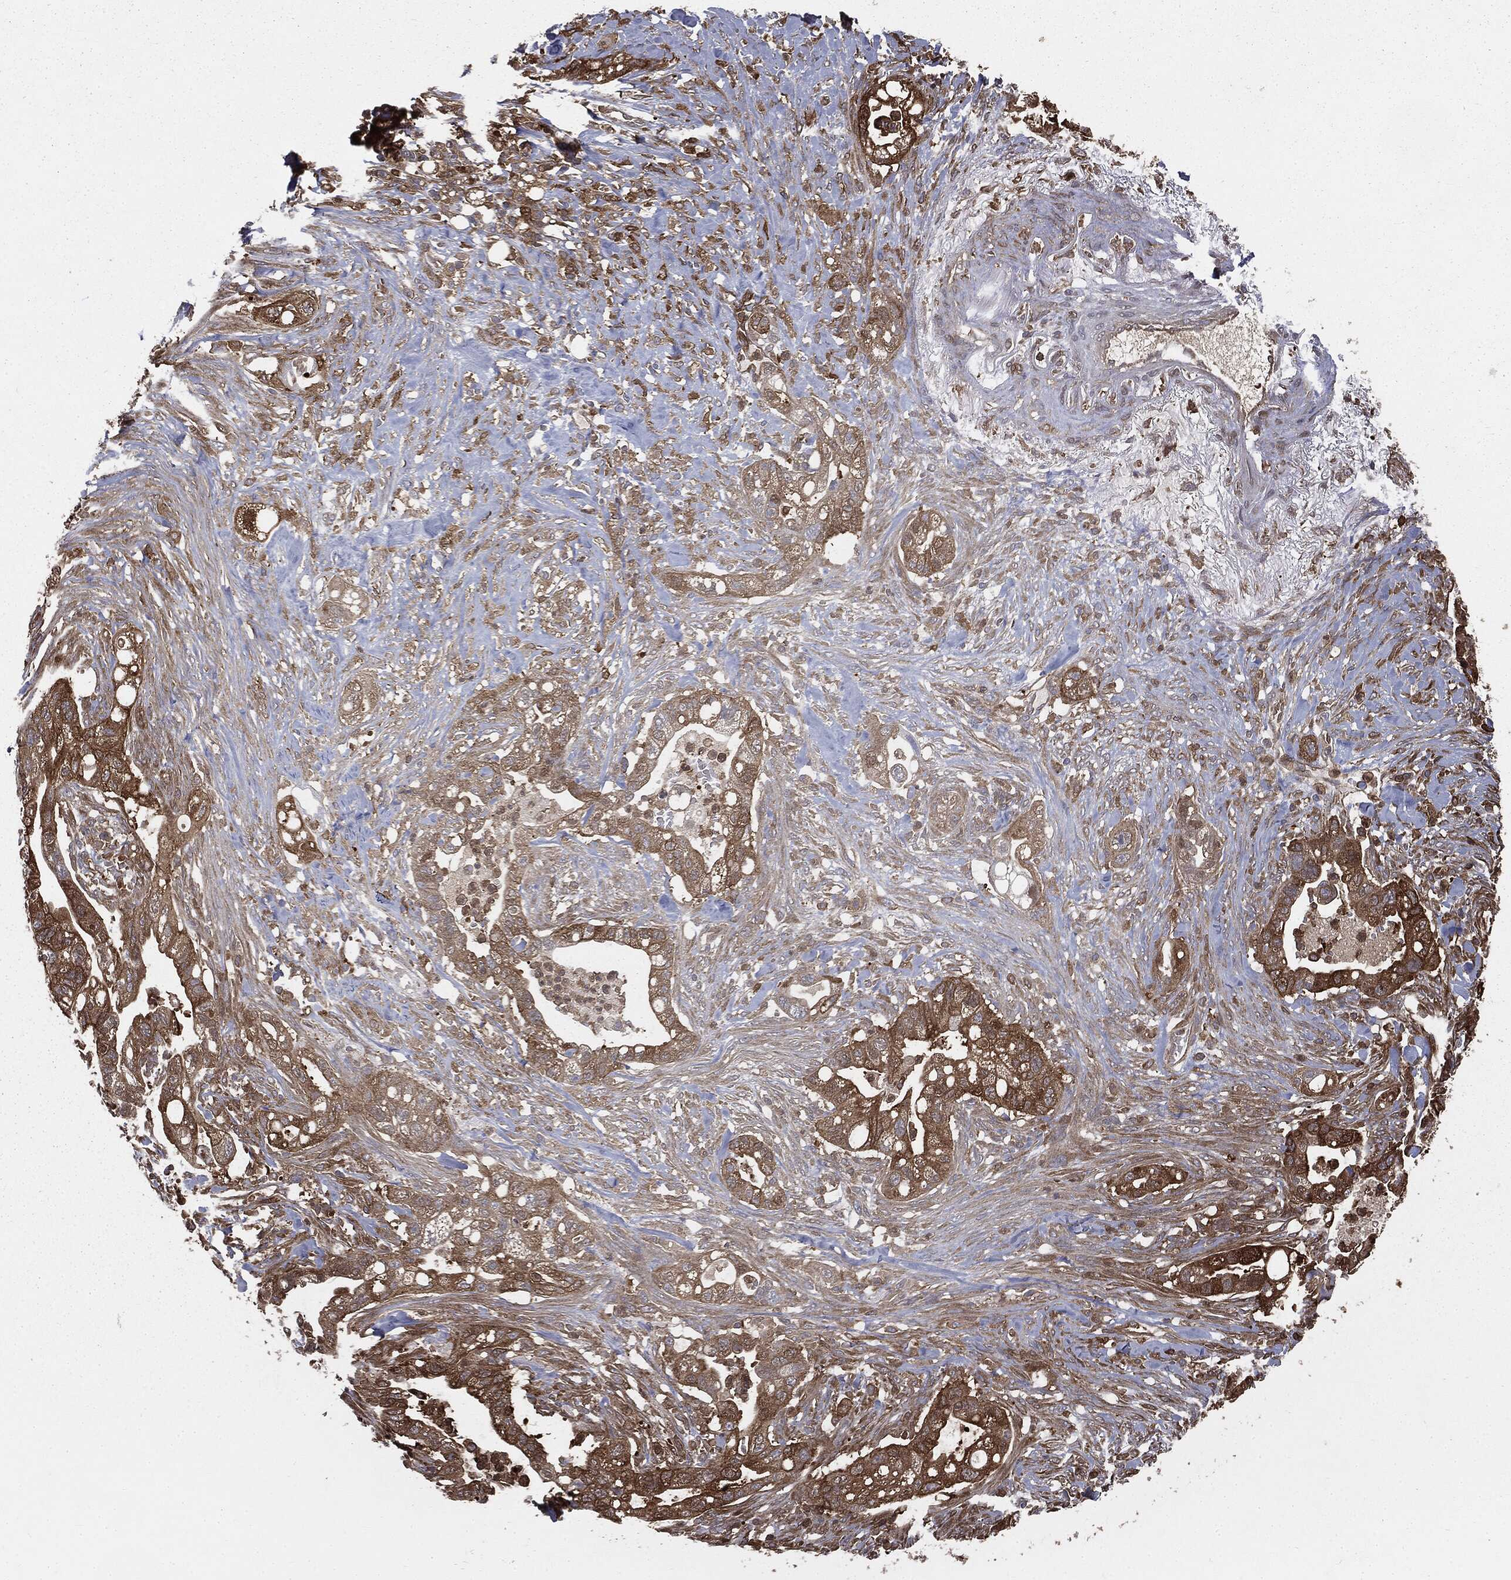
{"staining": {"intensity": "strong", "quantity": "25%-75%", "location": "cytoplasmic/membranous"}, "tissue": "pancreatic cancer", "cell_type": "Tumor cells", "image_type": "cancer", "snomed": [{"axis": "morphology", "description": "Adenocarcinoma, NOS"}, {"axis": "topography", "description": "Pancreas"}], "caption": "Protein staining by immunohistochemistry displays strong cytoplasmic/membranous staining in approximately 25%-75% of tumor cells in pancreatic adenocarcinoma. Nuclei are stained in blue.", "gene": "GNB5", "patient": {"sex": "male", "age": 44}}